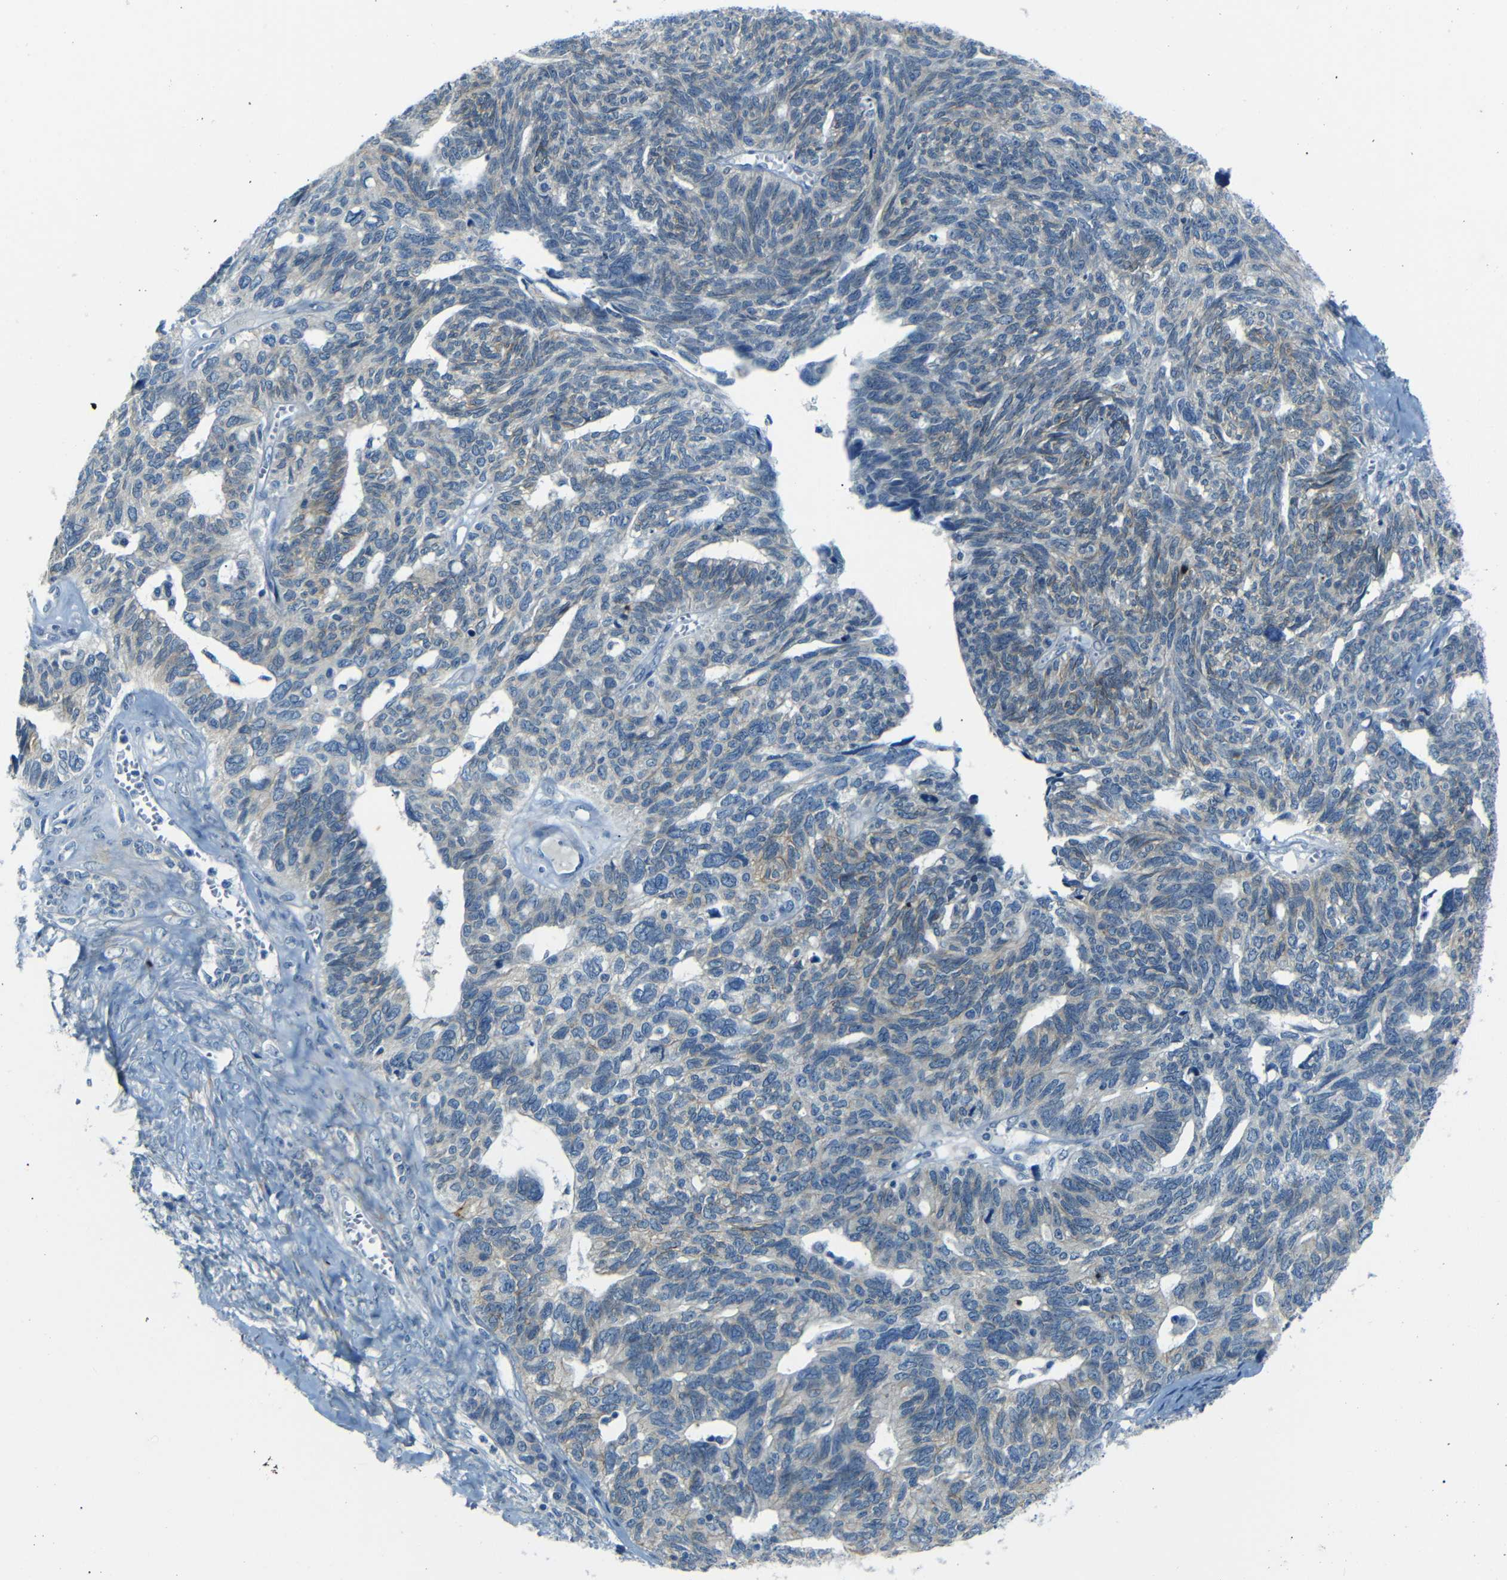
{"staining": {"intensity": "weak", "quantity": ">75%", "location": "cytoplasmic/membranous"}, "tissue": "ovarian cancer", "cell_type": "Tumor cells", "image_type": "cancer", "snomed": [{"axis": "morphology", "description": "Cystadenocarcinoma, serous, NOS"}, {"axis": "topography", "description": "Ovary"}], "caption": "There is low levels of weak cytoplasmic/membranous positivity in tumor cells of ovarian cancer, as demonstrated by immunohistochemical staining (brown color).", "gene": "ANK3", "patient": {"sex": "female", "age": 79}}